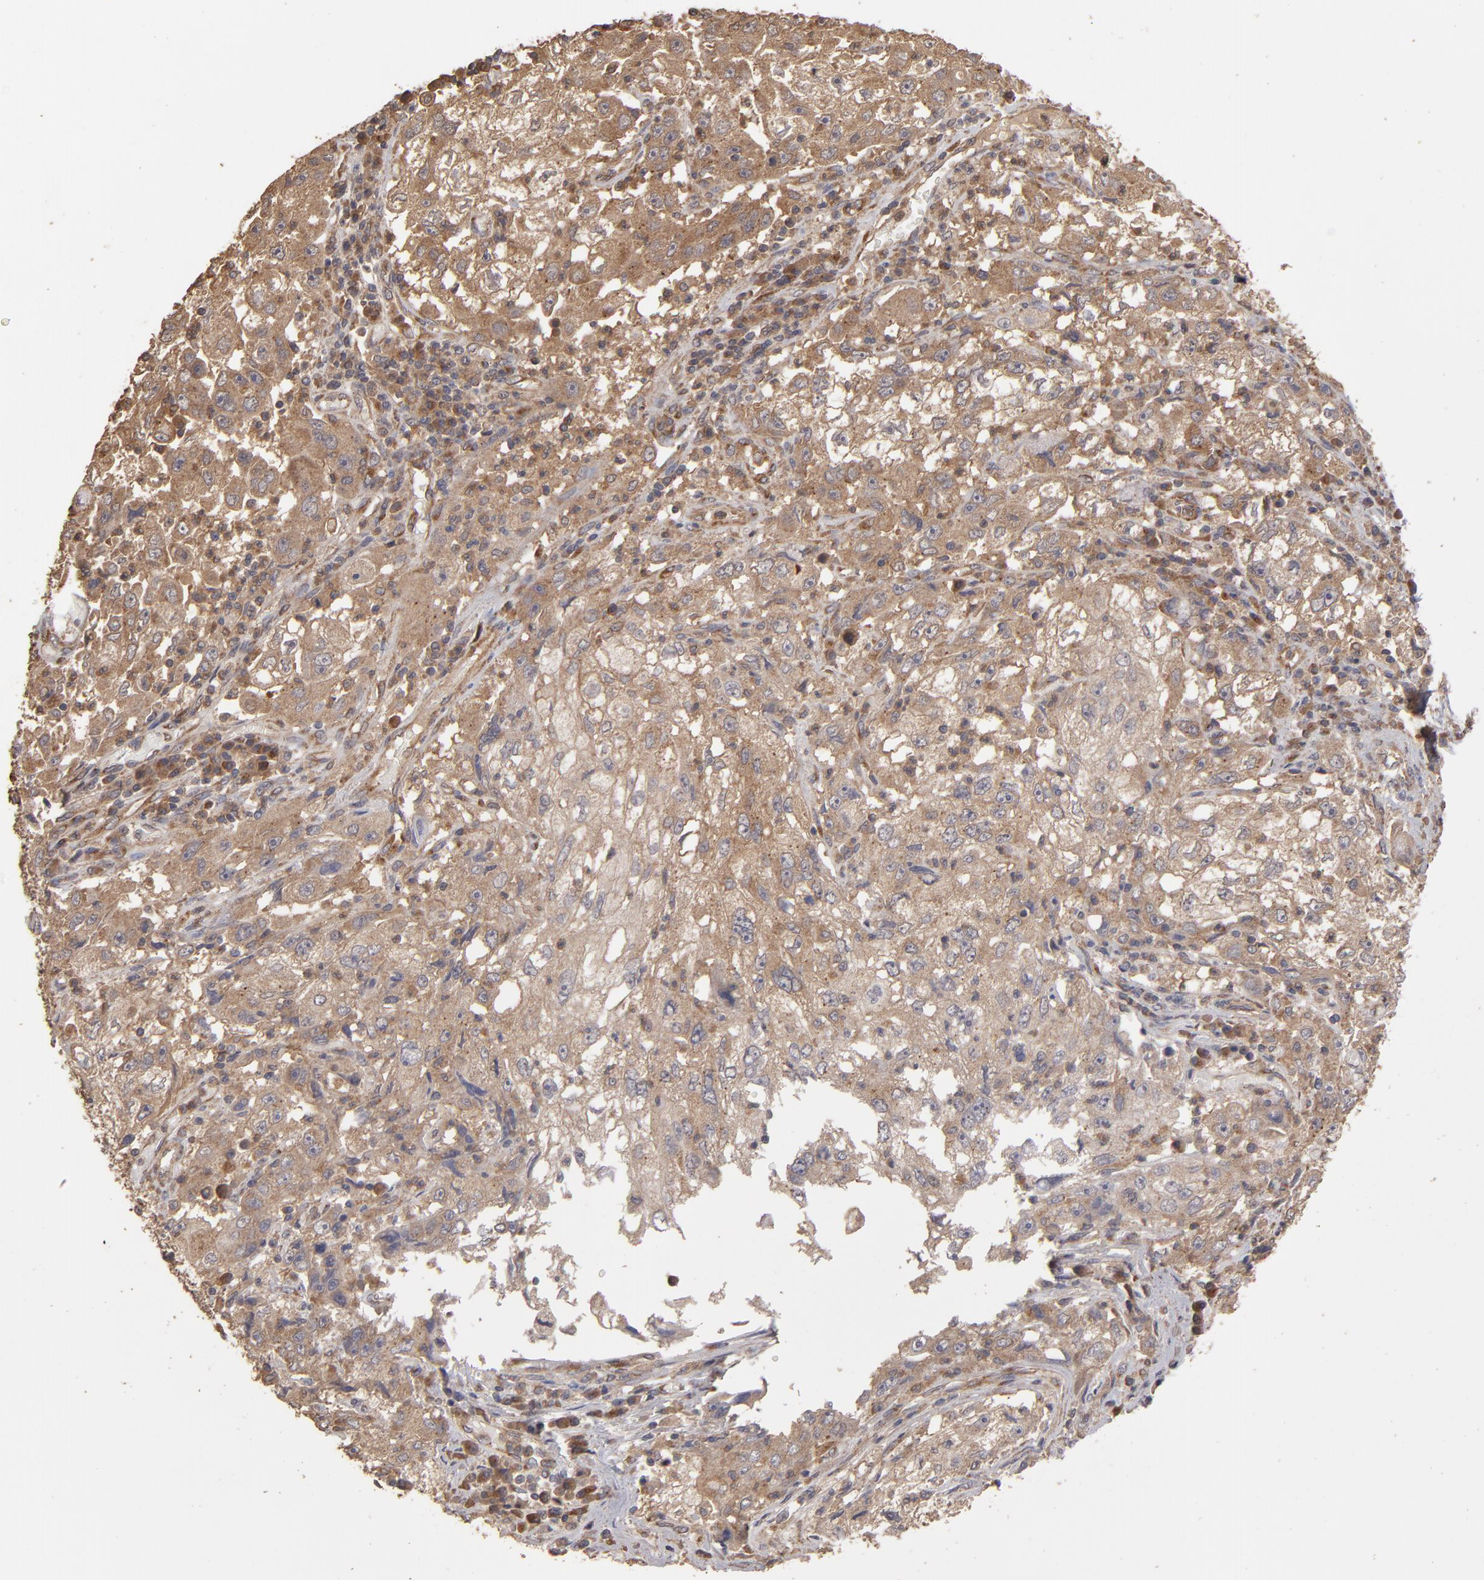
{"staining": {"intensity": "moderate", "quantity": ">75%", "location": "cytoplasmic/membranous"}, "tissue": "cervical cancer", "cell_type": "Tumor cells", "image_type": "cancer", "snomed": [{"axis": "morphology", "description": "Squamous cell carcinoma, NOS"}, {"axis": "topography", "description": "Cervix"}], "caption": "Tumor cells exhibit moderate cytoplasmic/membranous expression in approximately >75% of cells in cervical cancer.", "gene": "MMP2", "patient": {"sex": "female", "age": 36}}